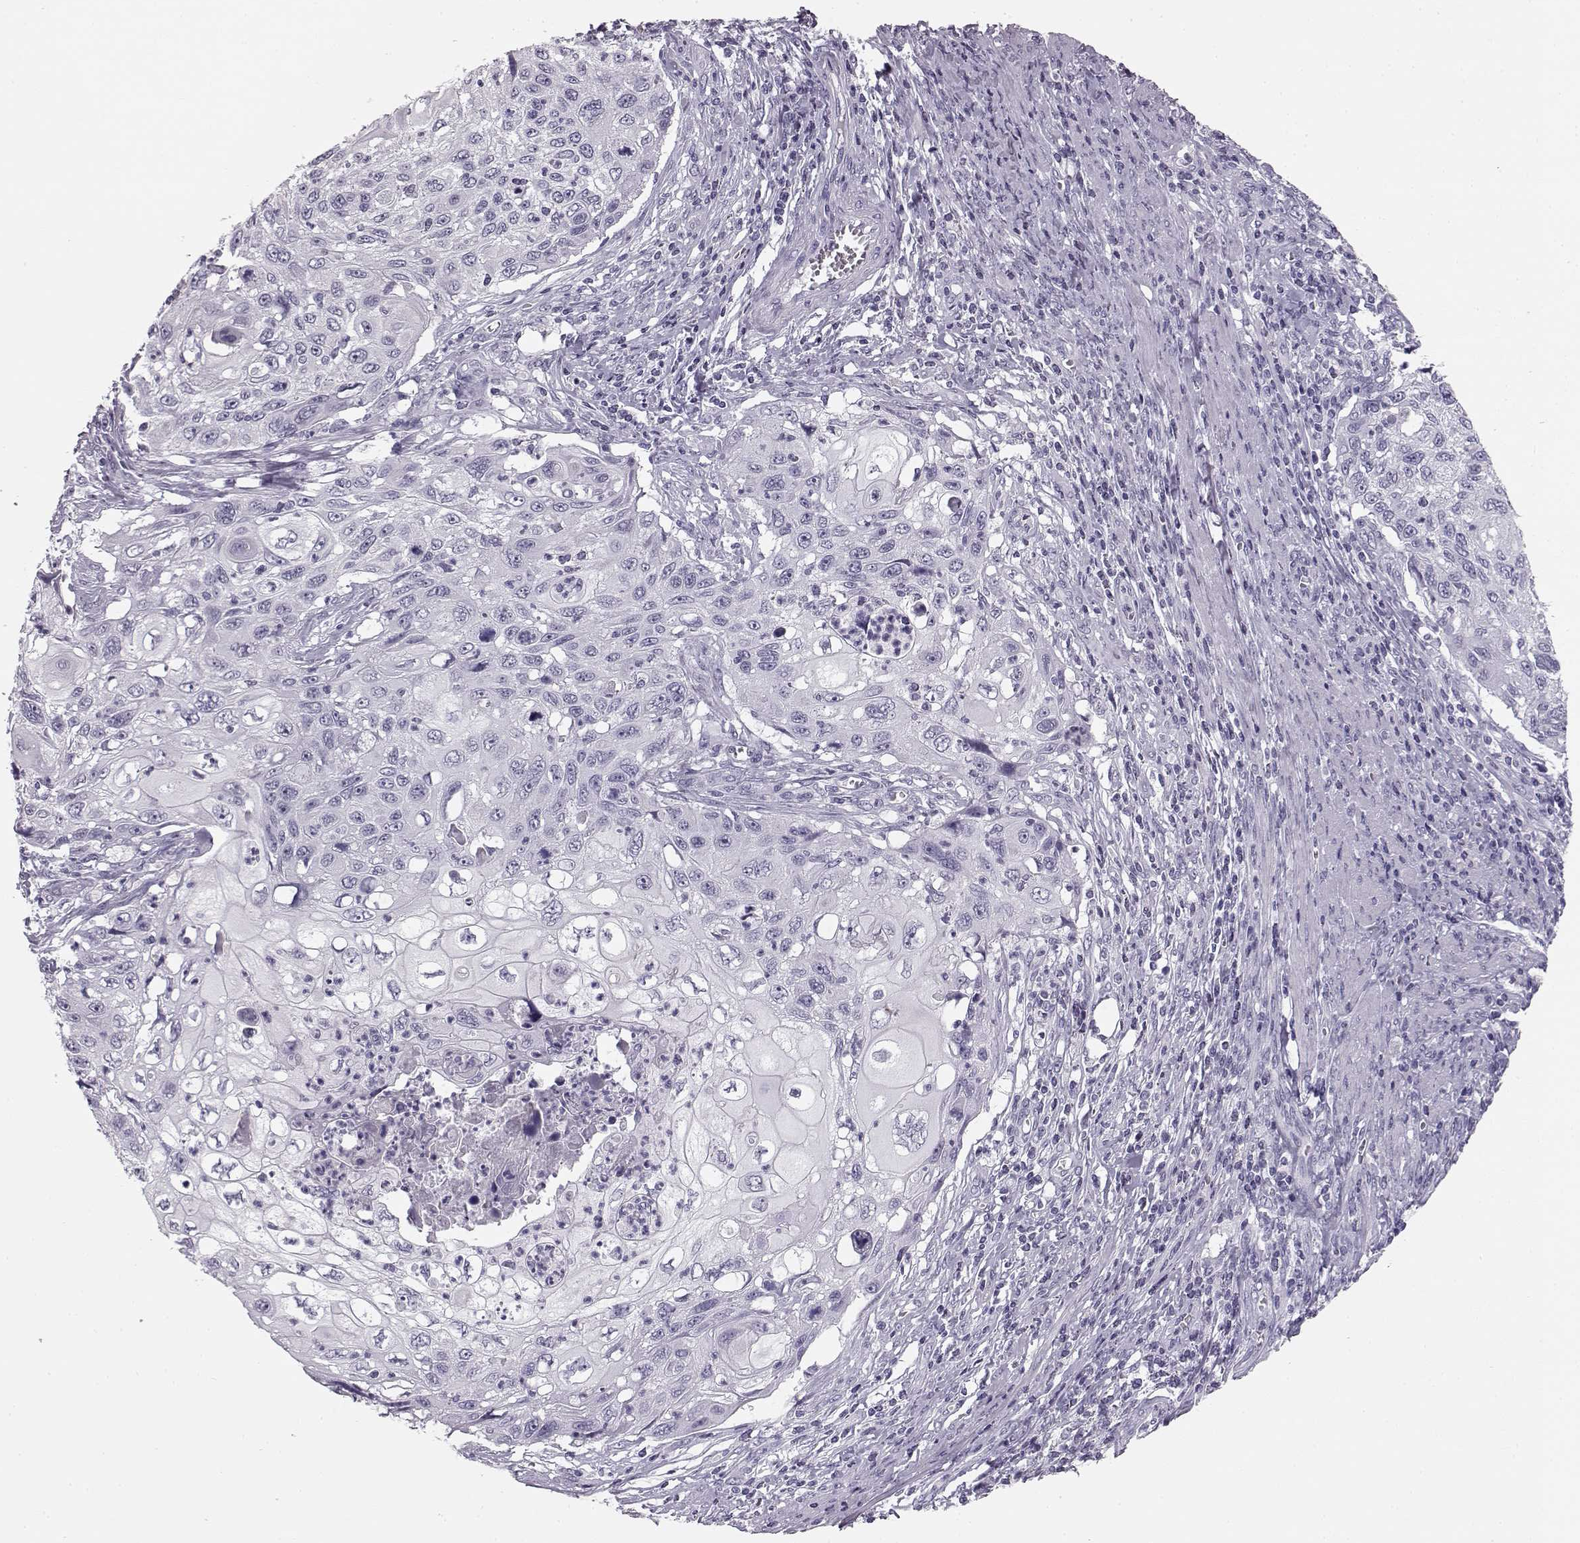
{"staining": {"intensity": "negative", "quantity": "none", "location": "none"}, "tissue": "cervical cancer", "cell_type": "Tumor cells", "image_type": "cancer", "snomed": [{"axis": "morphology", "description": "Squamous cell carcinoma, NOS"}, {"axis": "topography", "description": "Cervix"}], "caption": "Immunohistochemistry histopathology image of cervical cancer (squamous cell carcinoma) stained for a protein (brown), which exhibits no positivity in tumor cells.", "gene": "BFSP2", "patient": {"sex": "female", "age": 70}}